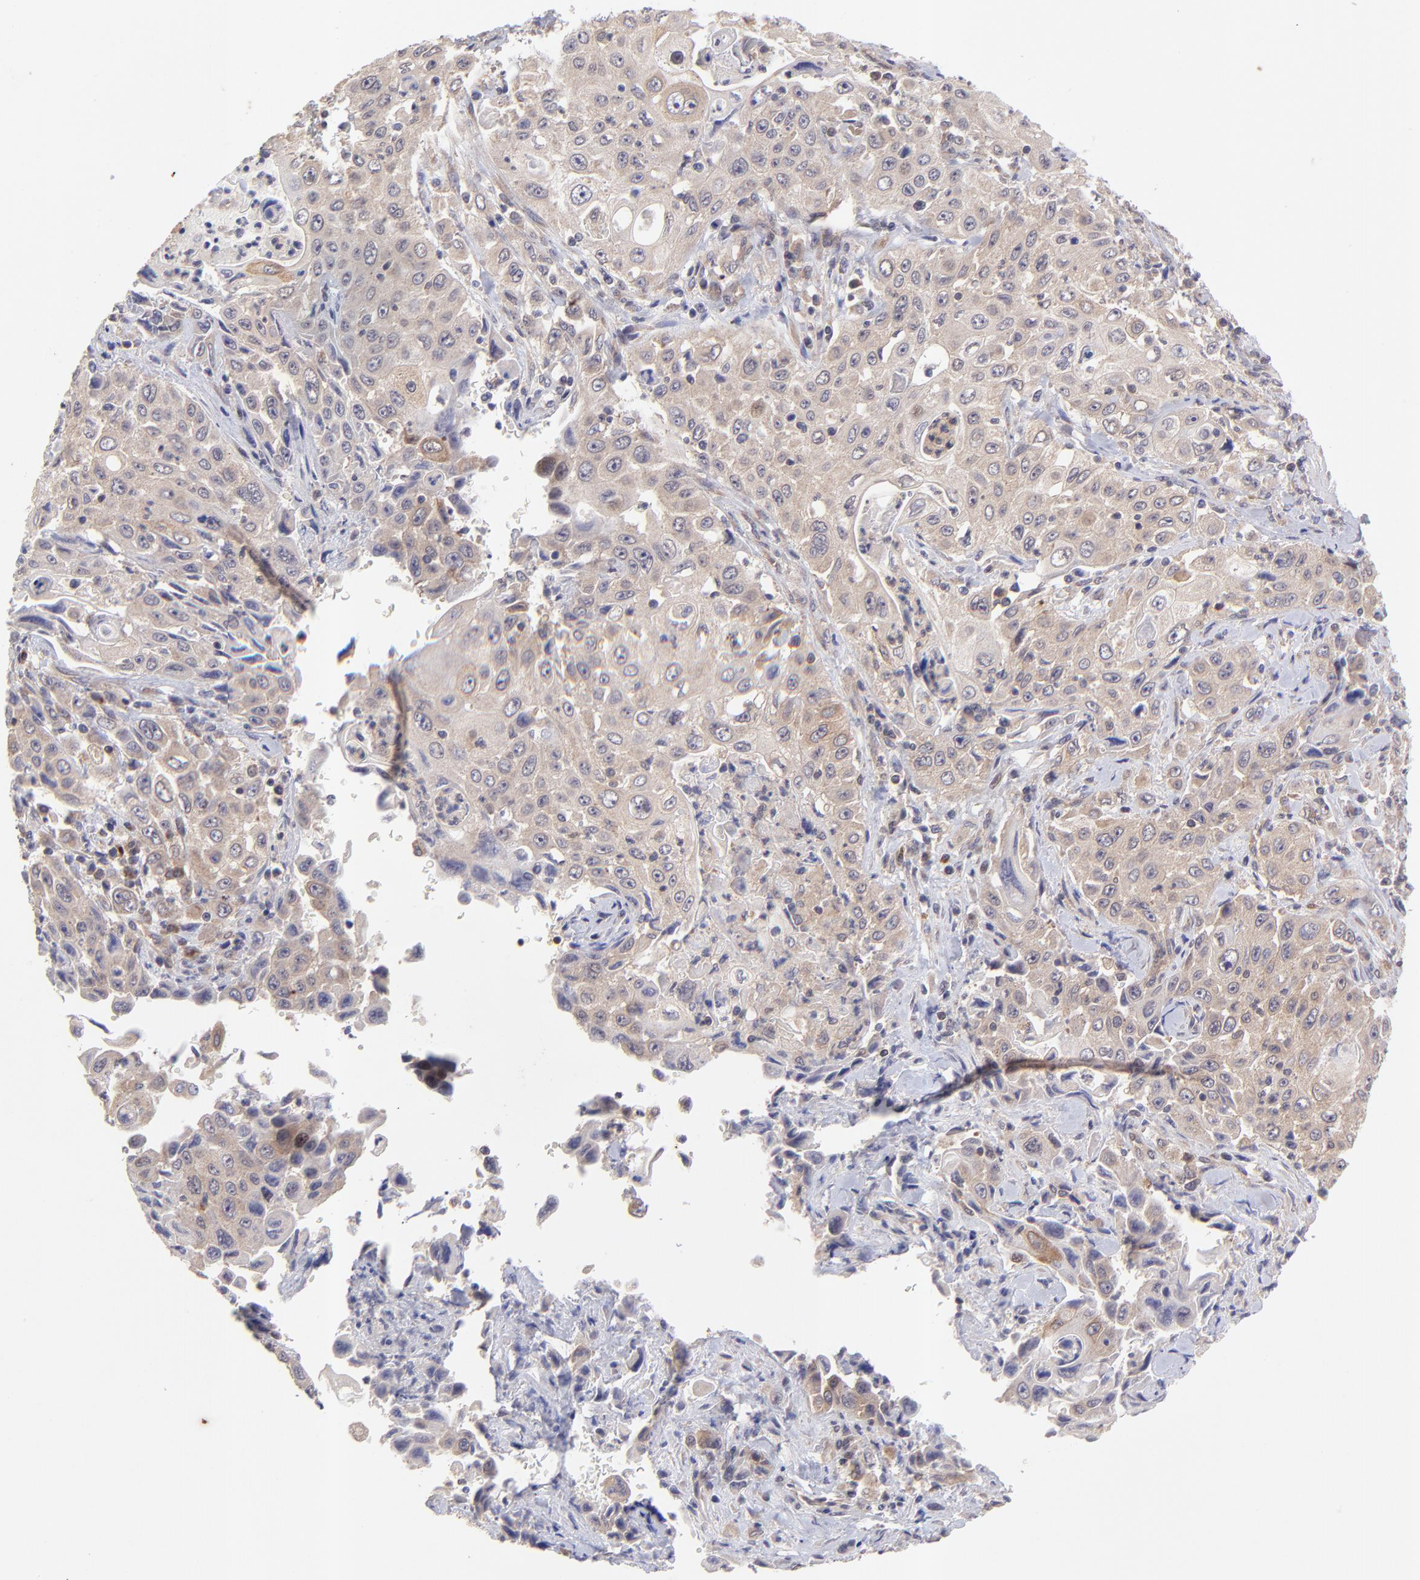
{"staining": {"intensity": "weak", "quantity": ">75%", "location": "cytoplasmic/membranous"}, "tissue": "pancreatic cancer", "cell_type": "Tumor cells", "image_type": "cancer", "snomed": [{"axis": "morphology", "description": "Adenocarcinoma, NOS"}, {"axis": "topography", "description": "Pancreas"}], "caption": "This histopathology image displays pancreatic cancer stained with IHC to label a protein in brown. The cytoplasmic/membranous of tumor cells show weak positivity for the protein. Nuclei are counter-stained blue.", "gene": "TNRC6B", "patient": {"sex": "male", "age": 70}}